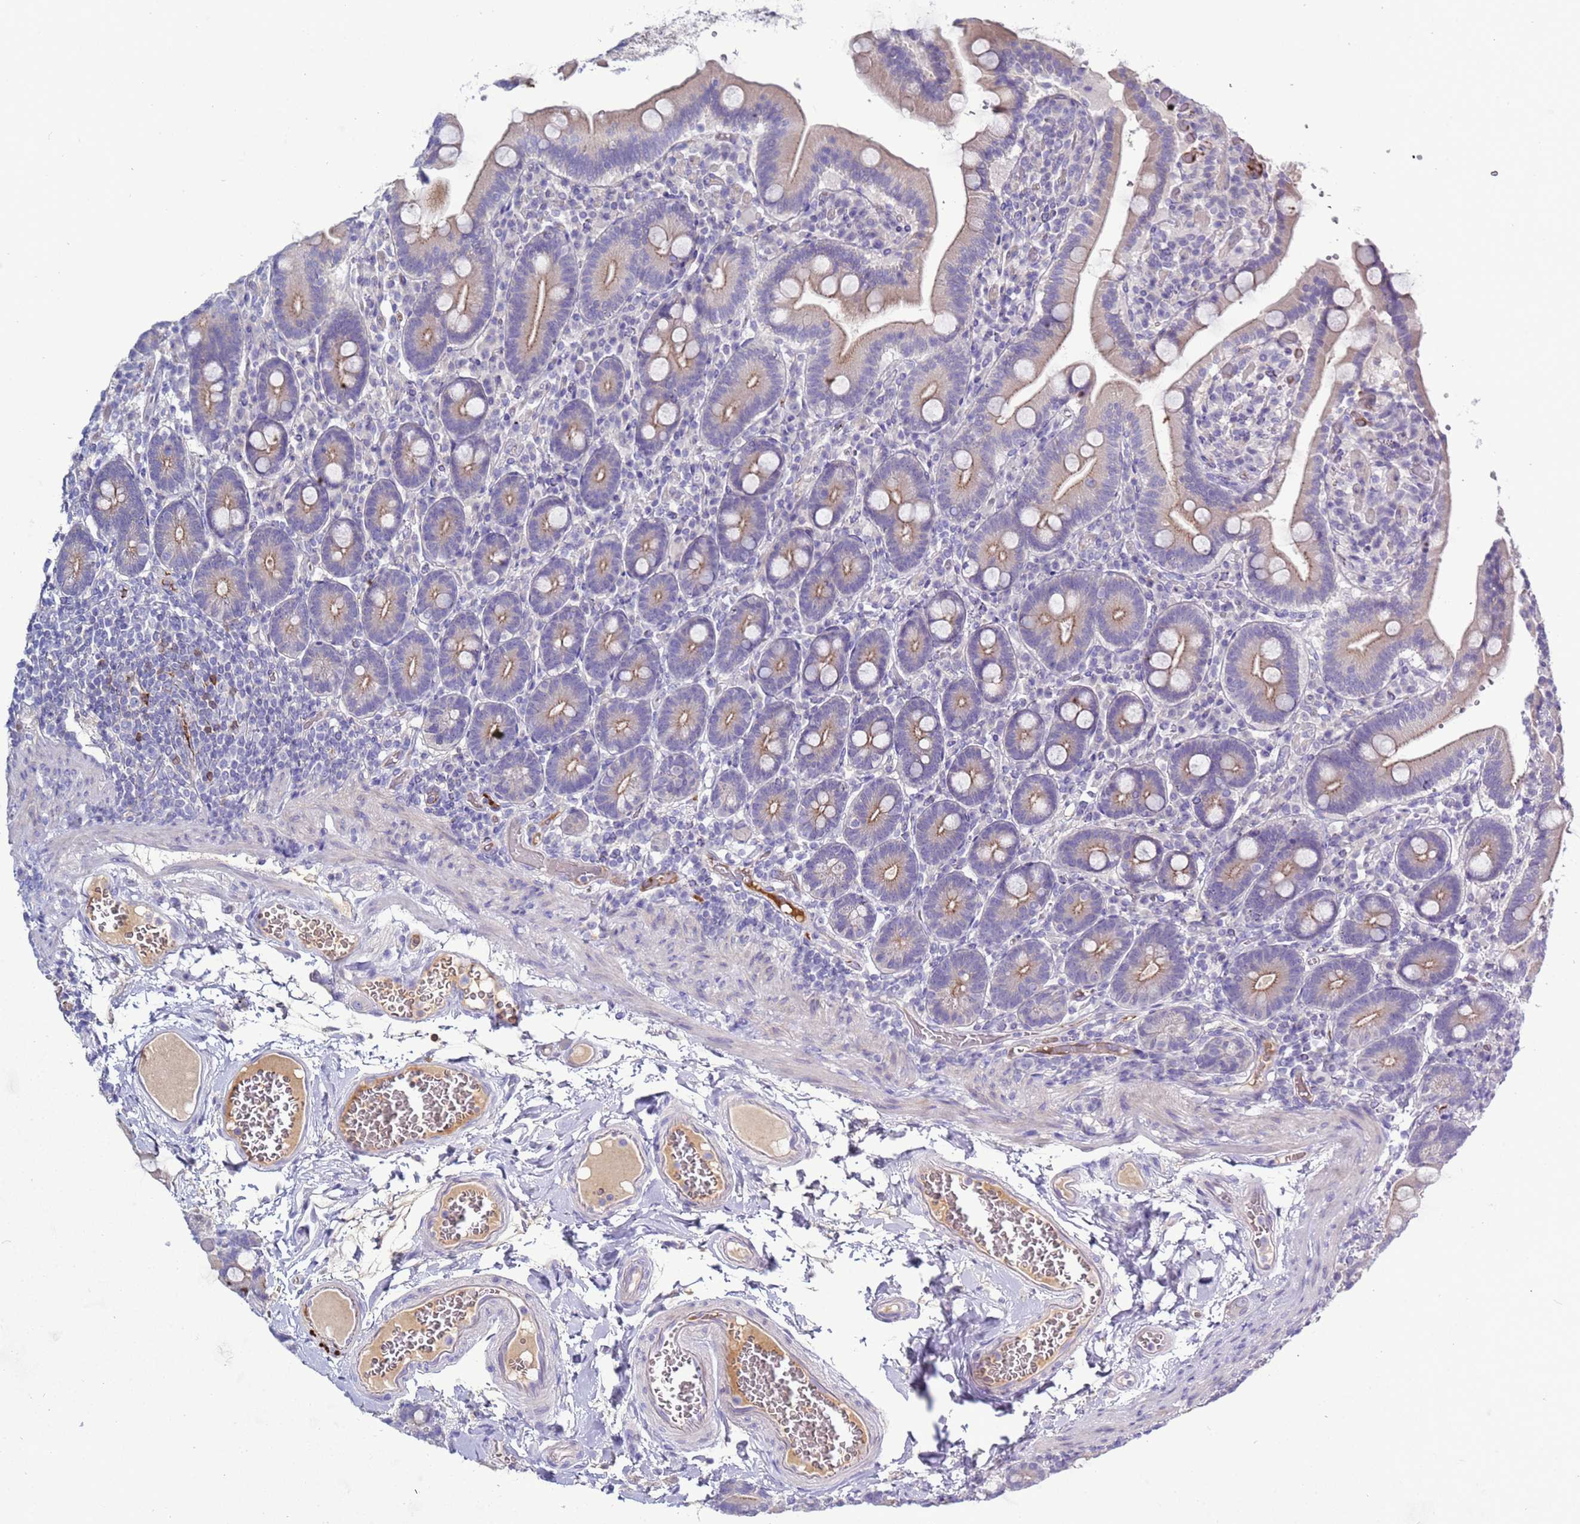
{"staining": {"intensity": "weak", "quantity": "<25%", "location": "cytoplasmic/membranous"}, "tissue": "duodenum", "cell_type": "Glandular cells", "image_type": "normal", "snomed": [{"axis": "morphology", "description": "Normal tissue, NOS"}, {"axis": "topography", "description": "Duodenum"}], "caption": "Image shows no significant protein staining in glandular cells of benign duodenum.", "gene": "C4orf46", "patient": {"sex": "female", "age": 62}}